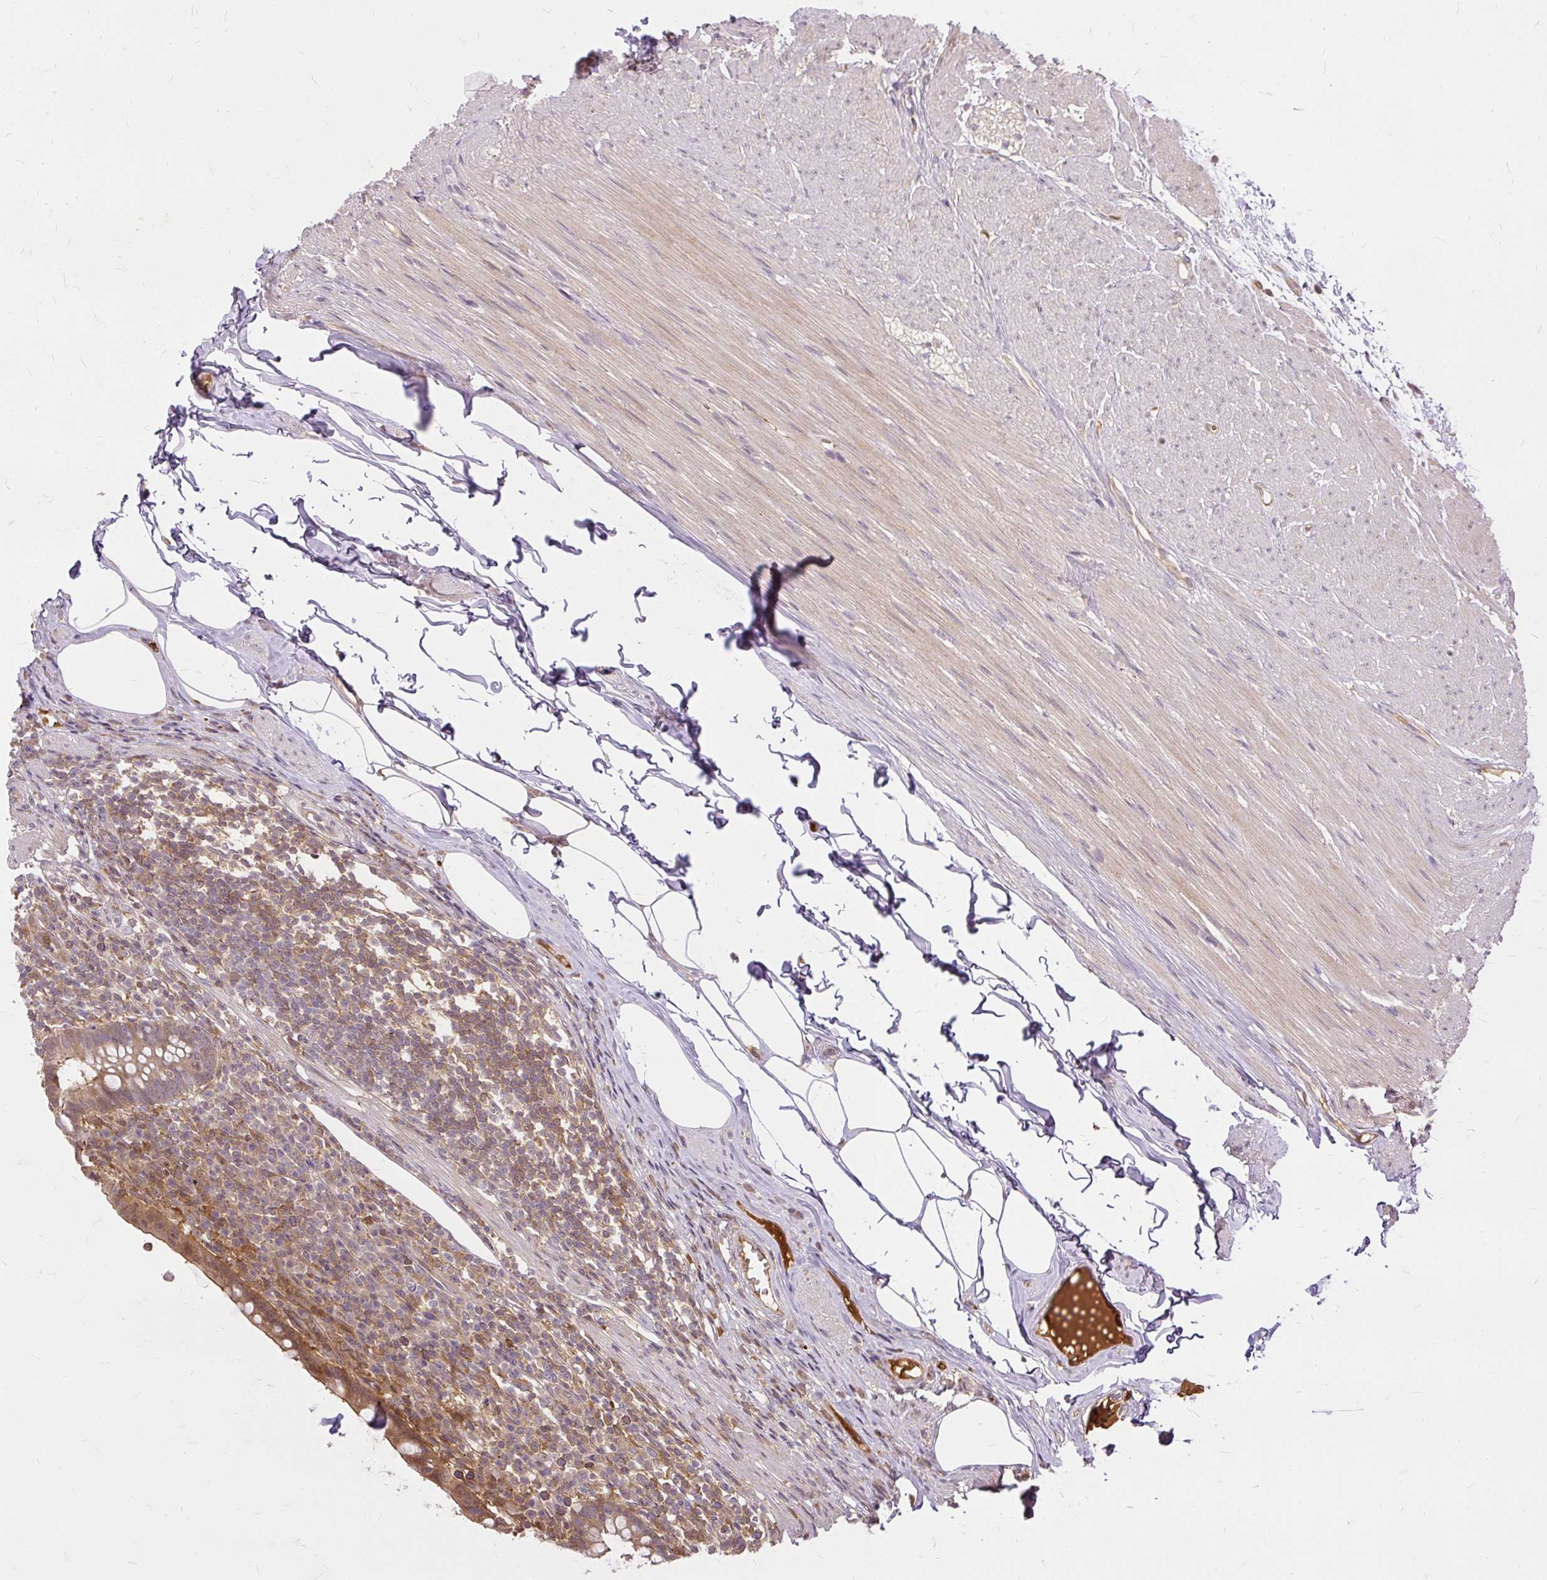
{"staining": {"intensity": "moderate", "quantity": ">75%", "location": "cytoplasmic/membranous"}, "tissue": "appendix", "cell_type": "Glandular cells", "image_type": "normal", "snomed": [{"axis": "morphology", "description": "Normal tissue, NOS"}, {"axis": "topography", "description": "Appendix"}], "caption": "Immunohistochemistry (IHC) (DAB (3,3'-diaminobenzidine)) staining of benign appendix demonstrates moderate cytoplasmic/membranous protein expression in about >75% of glandular cells.", "gene": "AP5S1", "patient": {"sex": "female", "age": 56}}